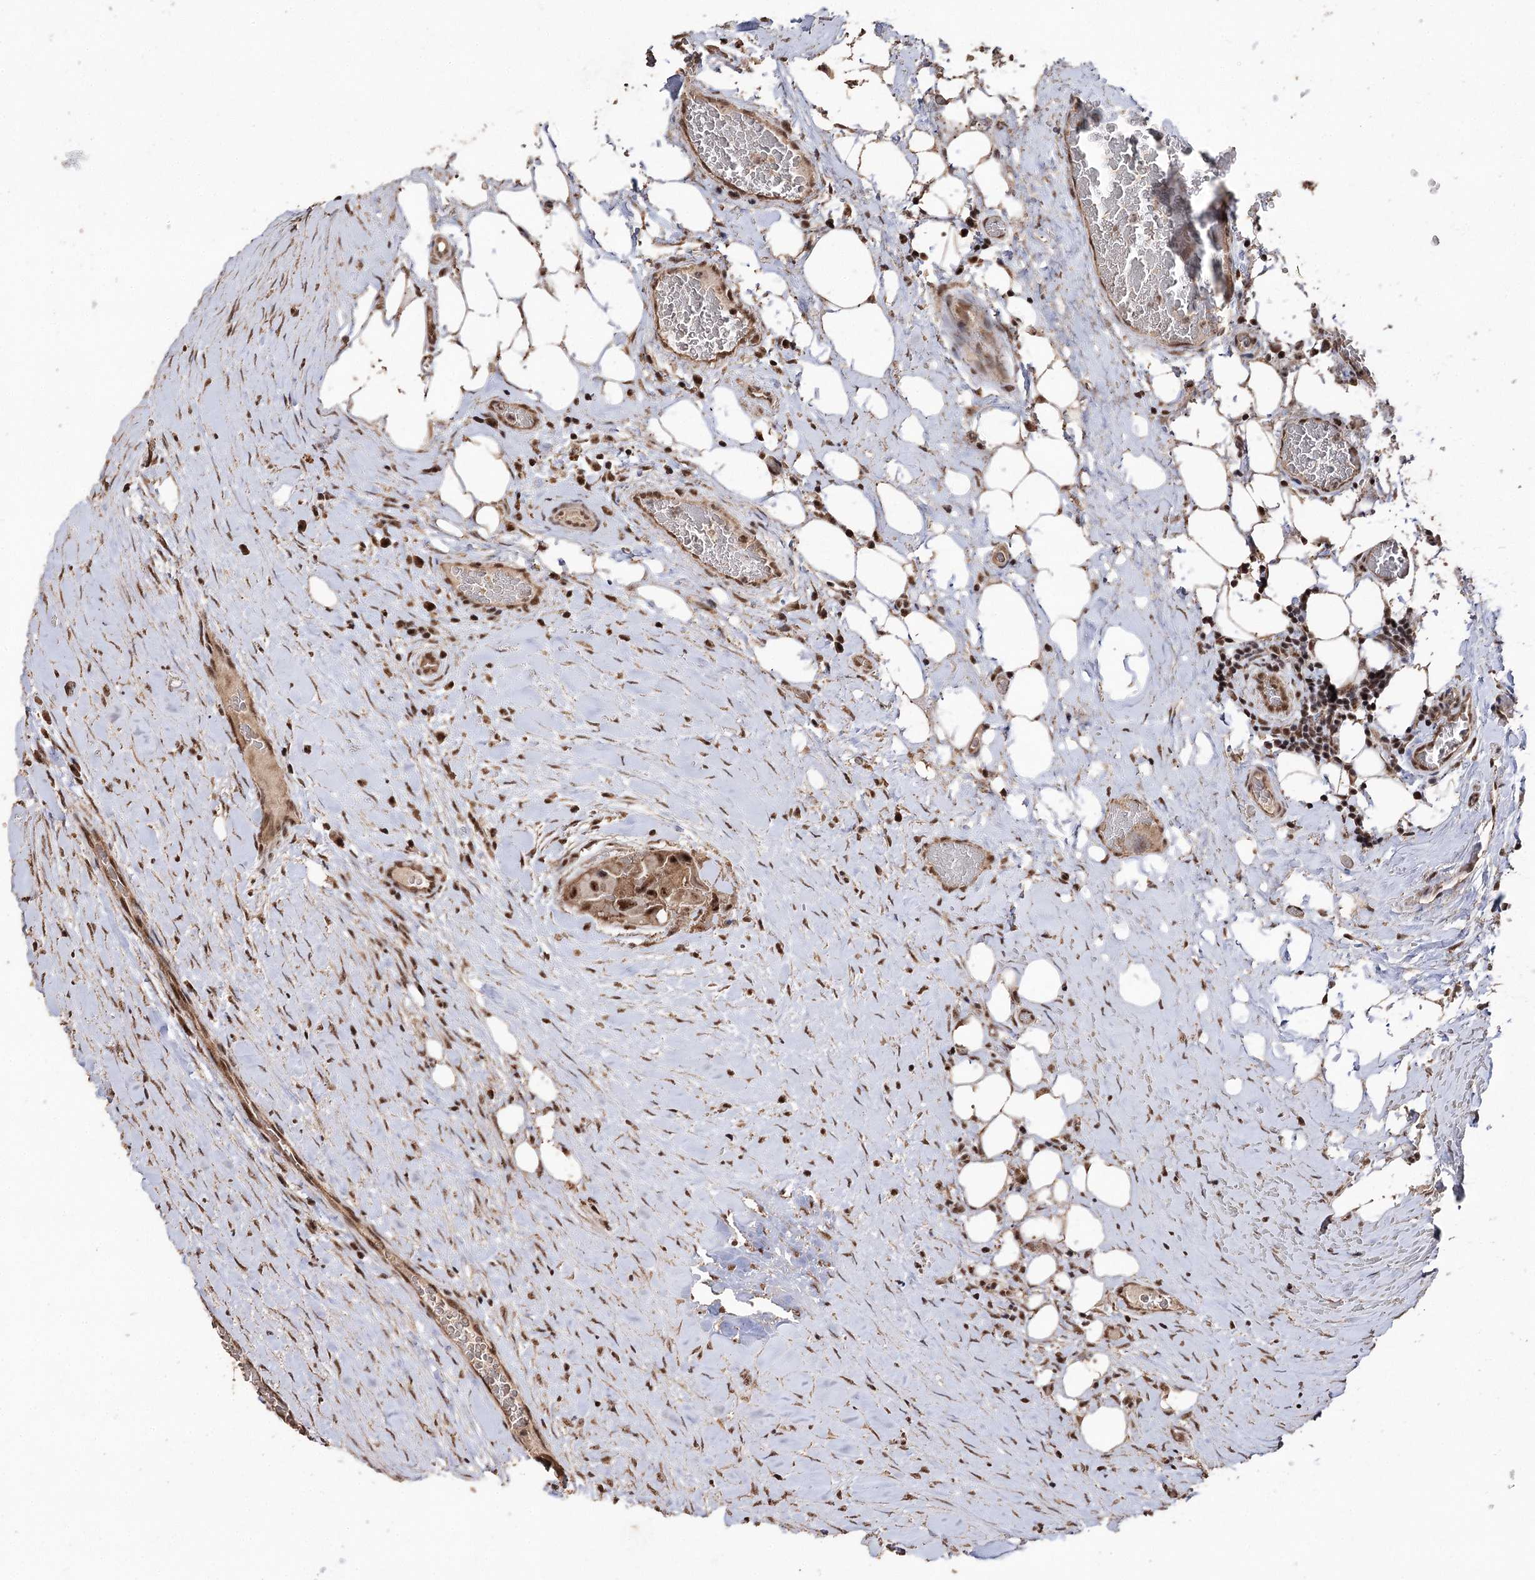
{"staining": {"intensity": "moderate", "quantity": ">75%", "location": "nuclear"}, "tissue": "thyroid cancer", "cell_type": "Tumor cells", "image_type": "cancer", "snomed": [{"axis": "morphology", "description": "Papillary adenocarcinoma, NOS"}, {"axis": "topography", "description": "Thyroid gland"}], "caption": "About >75% of tumor cells in human thyroid cancer (papillary adenocarcinoma) reveal moderate nuclear protein staining as visualized by brown immunohistochemical staining.", "gene": "U2SURP", "patient": {"sex": "female", "age": 59}}